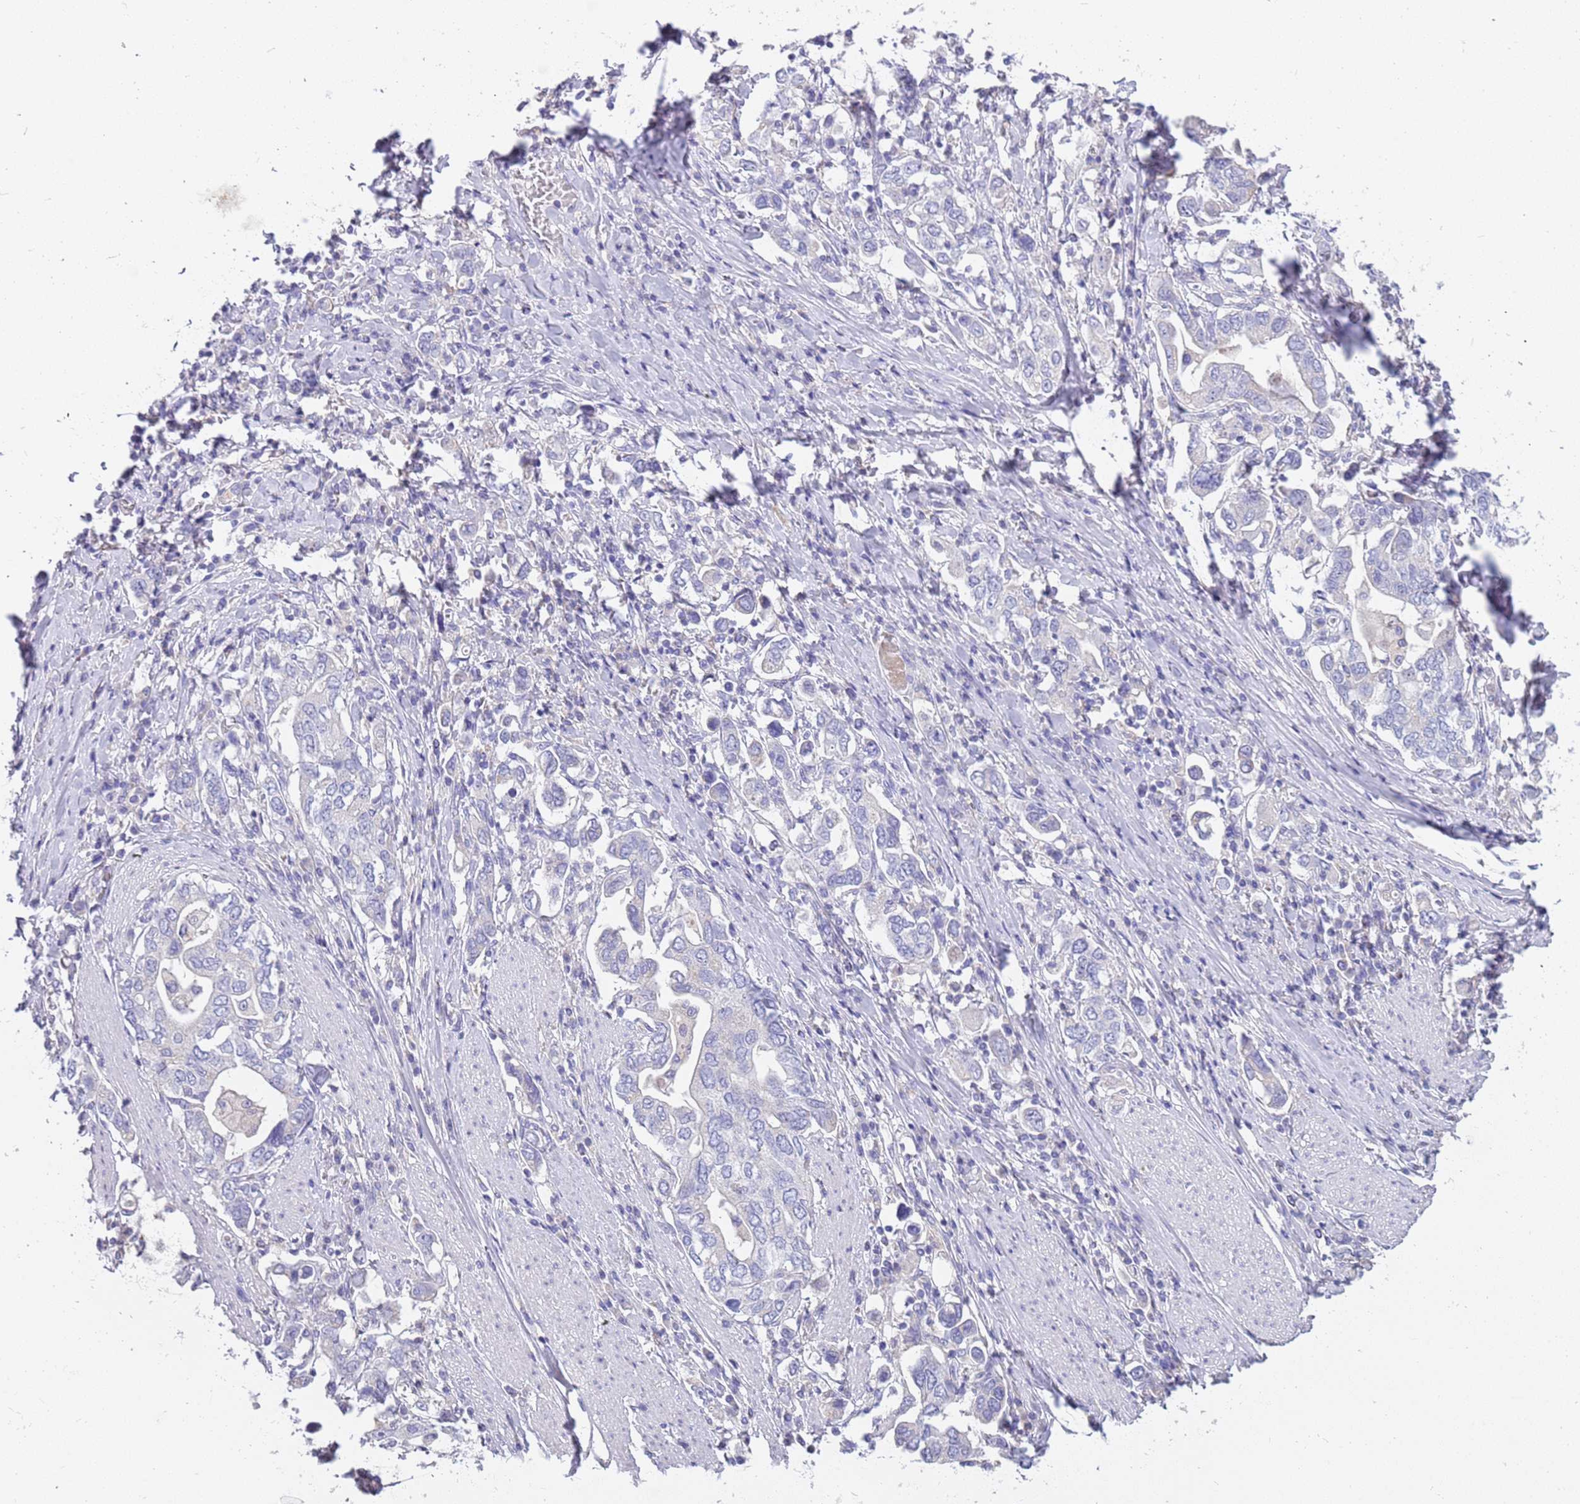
{"staining": {"intensity": "negative", "quantity": "none", "location": "none"}, "tissue": "stomach cancer", "cell_type": "Tumor cells", "image_type": "cancer", "snomed": [{"axis": "morphology", "description": "Adenocarcinoma, NOS"}, {"axis": "topography", "description": "Stomach, upper"}, {"axis": "topography", "description": "Stomach"}], "caption": "This histopathology image is of stomach cancer (adenocarcinoma) stained with IHC to label a protein in brown with the nuclei are counter-stained blue. There is no staining in tumor cells. (Brightfield microscopy of DAB IHC at high magnification).", "gene": "RHCG", "patient": {"sex": "male", "age": 62}}